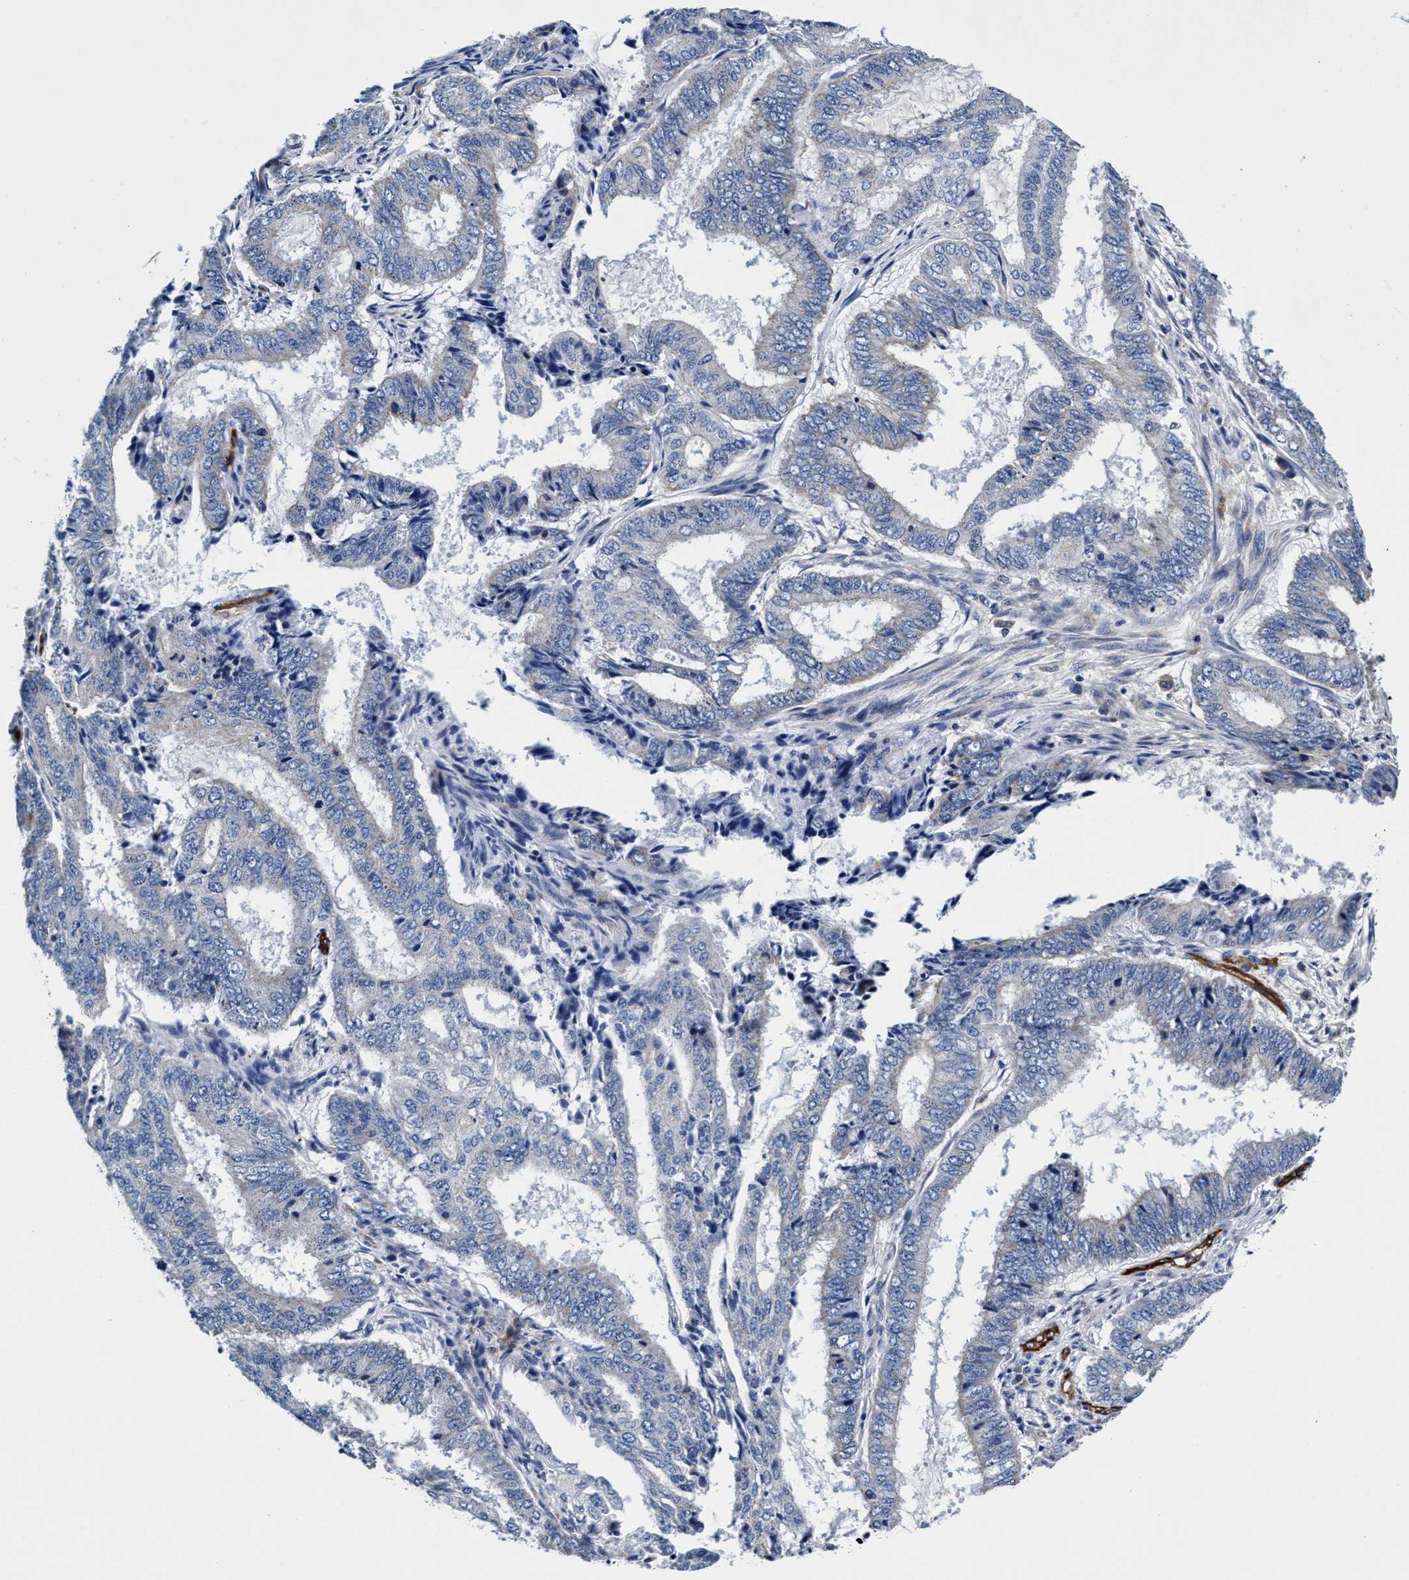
{"staining": {"intensity": "negative", "quantity": "none", "location": "none"}, "tissue": "endometrial cancer", "cell_type": "Tumor cells", "image_type": "cancer", "snomed": [{"axis": "morphology", "description": "Adenocarcinoma, NOS"}, {"axis": "topography", "description": "Endometrium"}], "caption": "DAB (3,3'-diaminobenzidine) immunohistochemical staining of endometrial cancer exhibits no significant positivity in tumor cells. The staining was performed using DAB (3,3'-diaminobenzidine) to visualize the protein expression in brown, while the nuclei were stained in blue with hematoxylin (Magnification: 20x).", "gene": "UBALD2", "patient": {"sex": "female", "age": 51}}